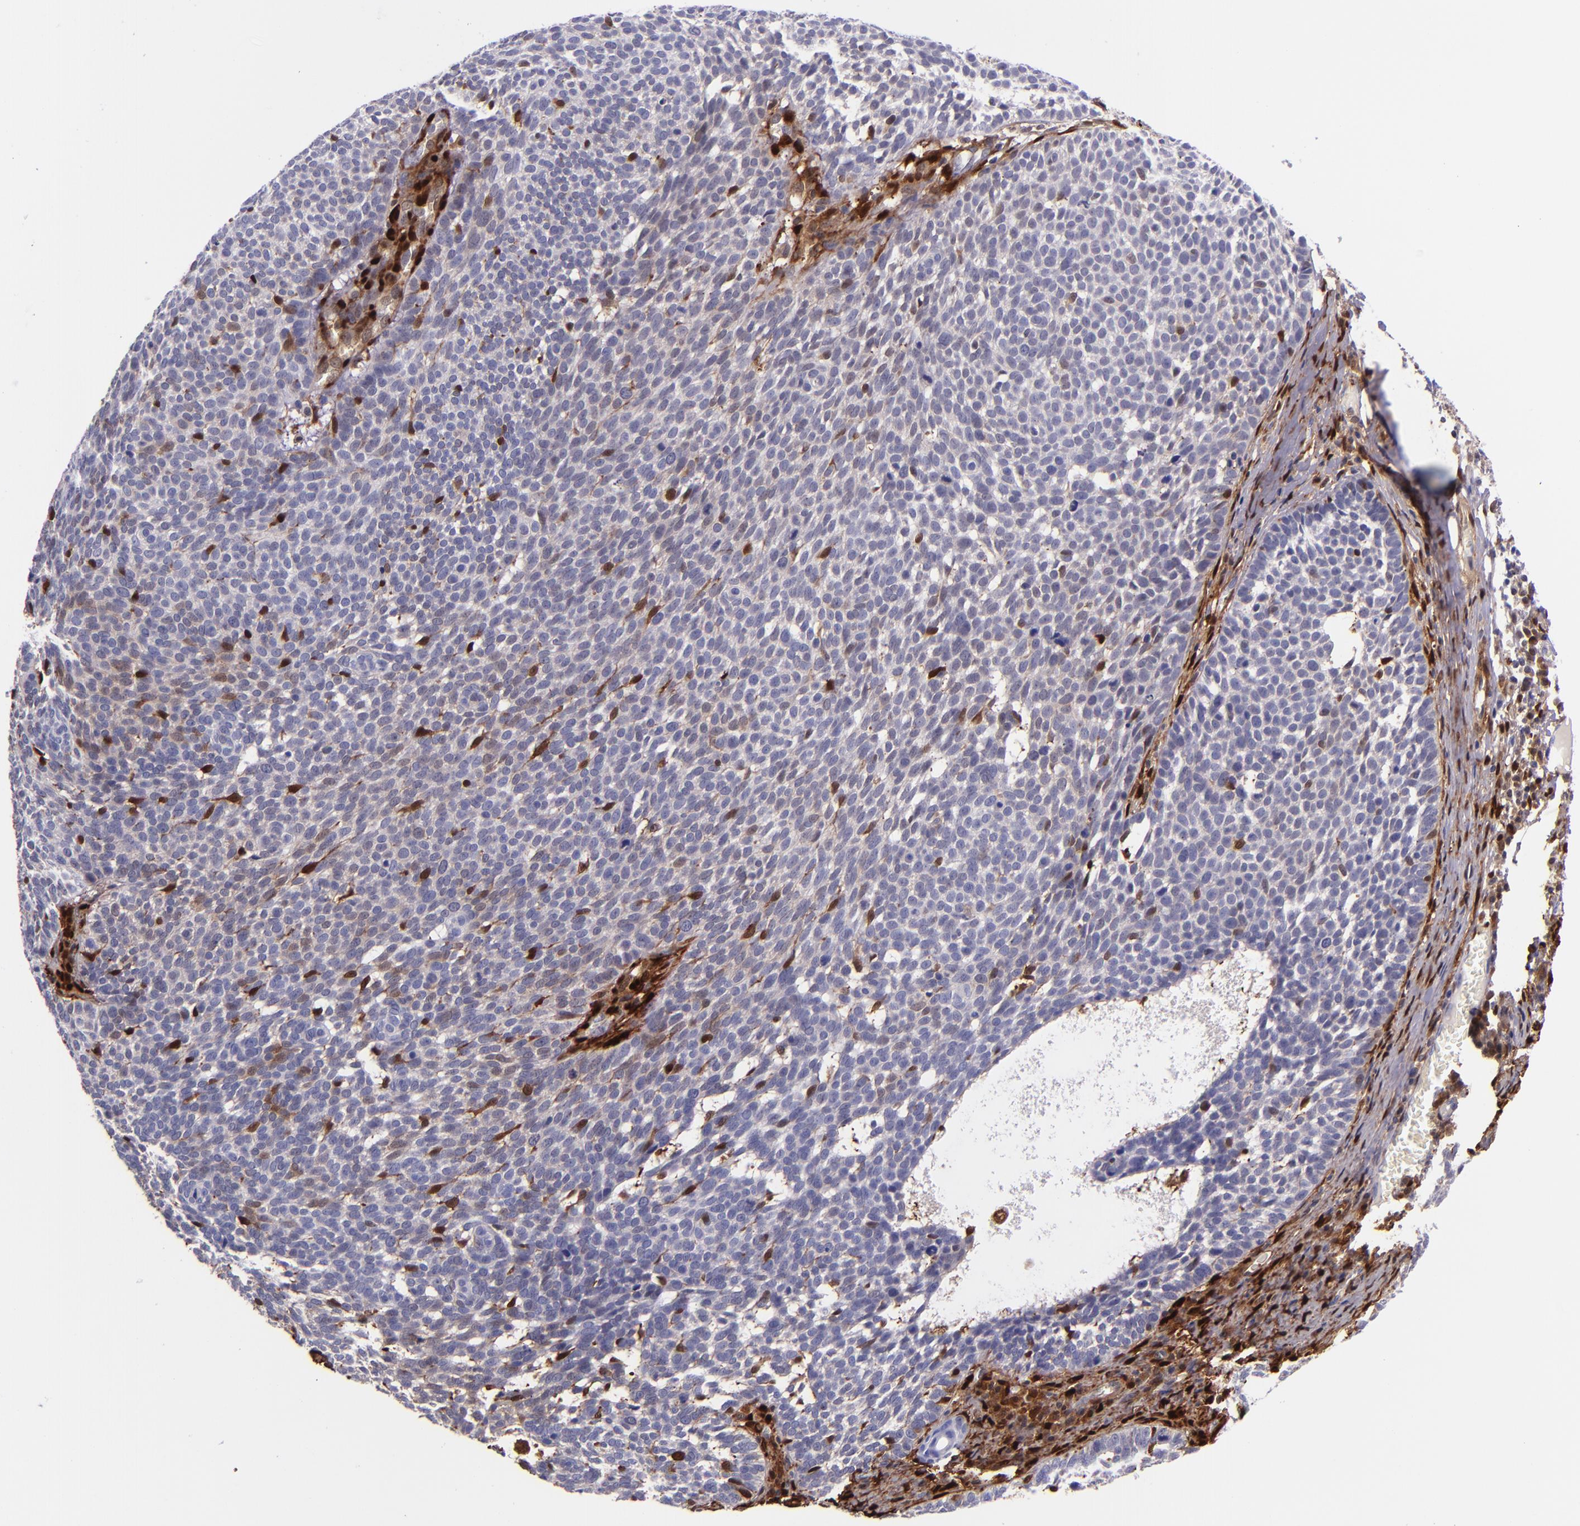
{"staining": {"intensity": "negative", "quantity": "none", "location": "none"}, "tissue": "skin cancer", "cell_type": "Tumor cells", "image_type": "cancer", "snomed": [{"axis": "morphology", "description": "Basal cell carcinoma"}, {"axis": "topography", "description": "Skin"}], "caption": "Immunohistochemical staining of human skin cancer (basal cell carcinoma) reveals no significant positivity in tumor cells.", "gene": "LGALS1", "patient": {"sex": "male", "age": 63}}